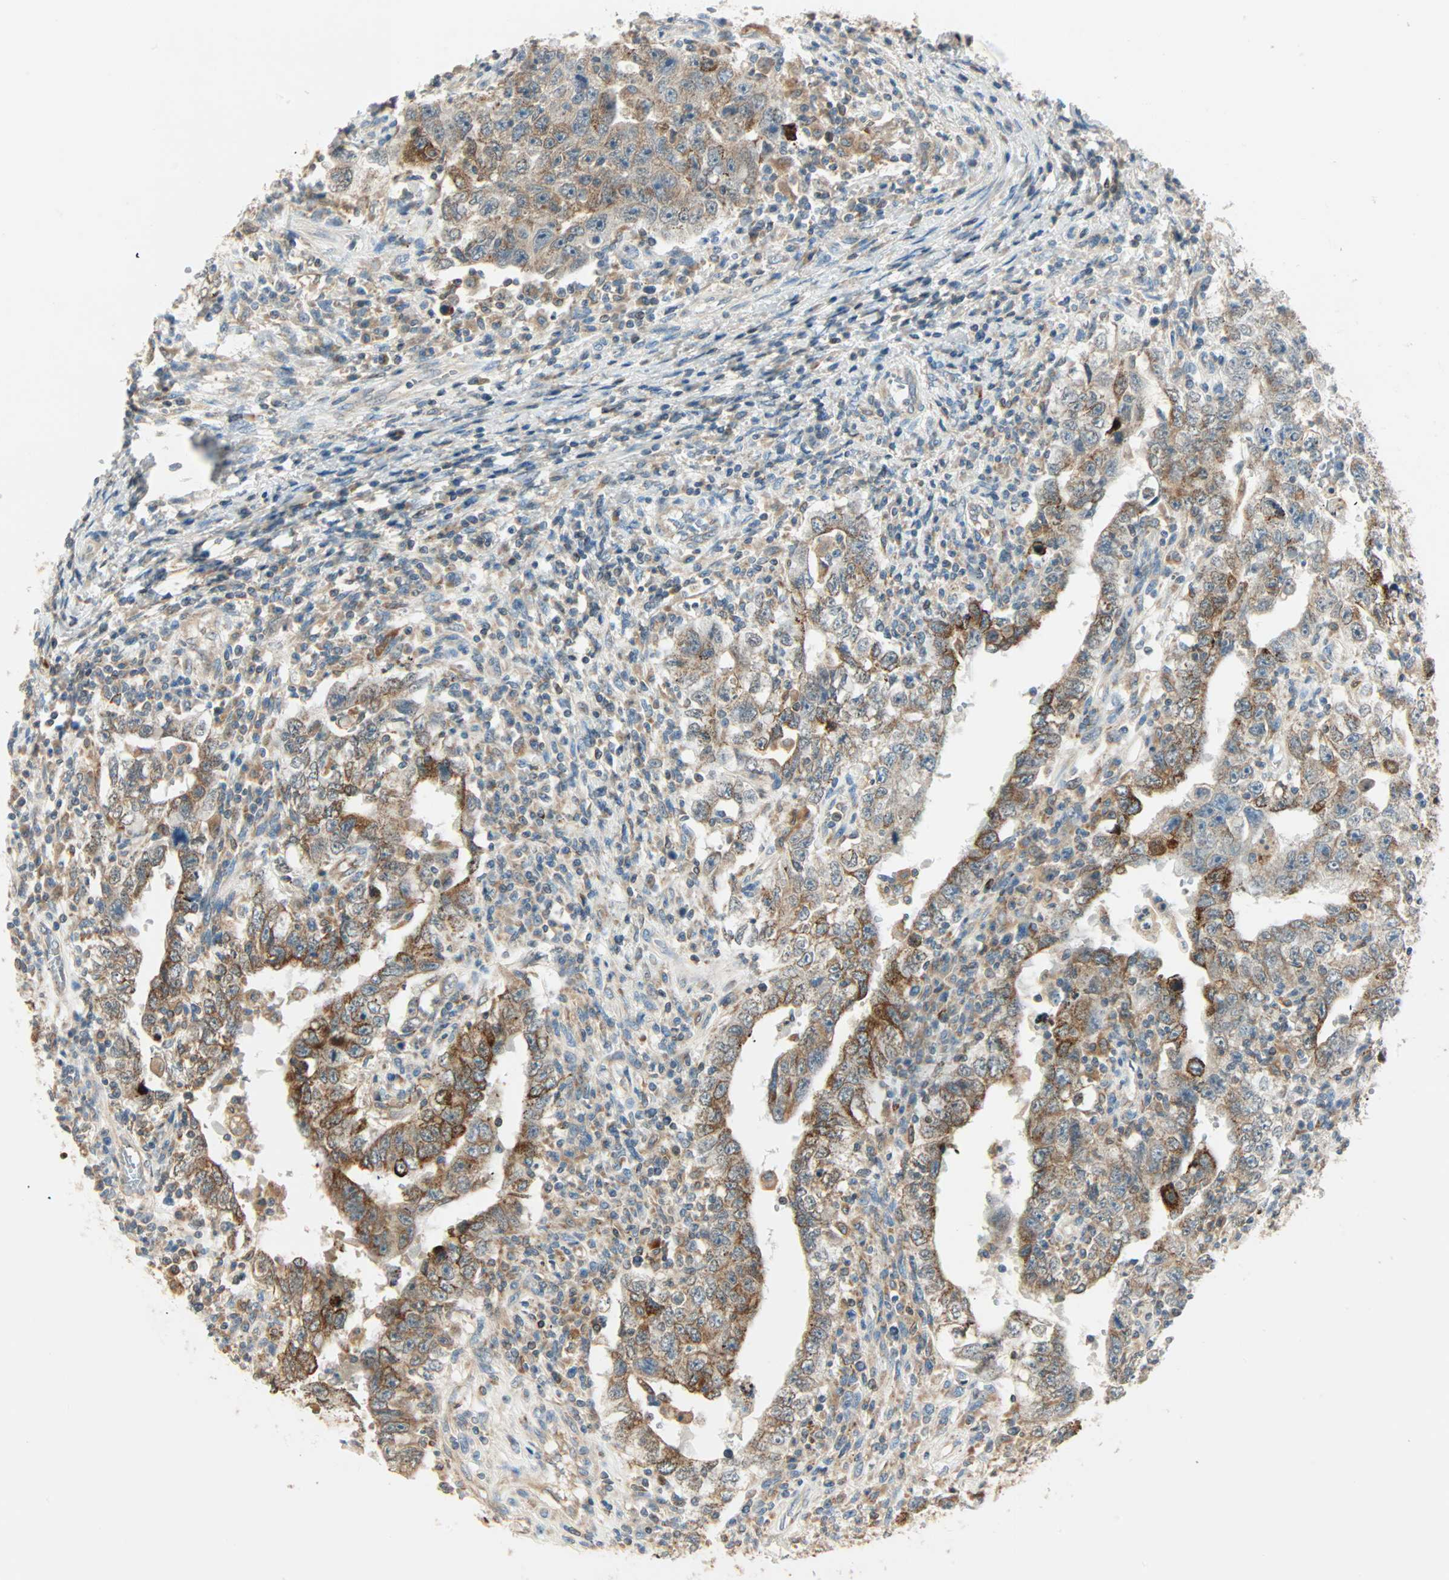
{"staining": {"intensity": "moderate", "quantity": ">75%", "location": "cytoplasmic/membranous"}, "tissue": "testis cancer", "cell_type": "Tumor cells", "image_type": "cancer", "snomed": [{"axis": "morphology", "description": "Carcinoma, Embryonal, NOS"}, {"axis": "topography", "description": "Testis"}], "caption": "Immunohistochemistry (IHC) photomicrograph of human embryonal carcinoma (testis) stained for a protein (brown), which shows medium levels of moderate cytoplasmic/membranous staining in about >75% of tumor cells.", "gene": "PNPLA6", "patient": {"sex": "male", "age": 26}}